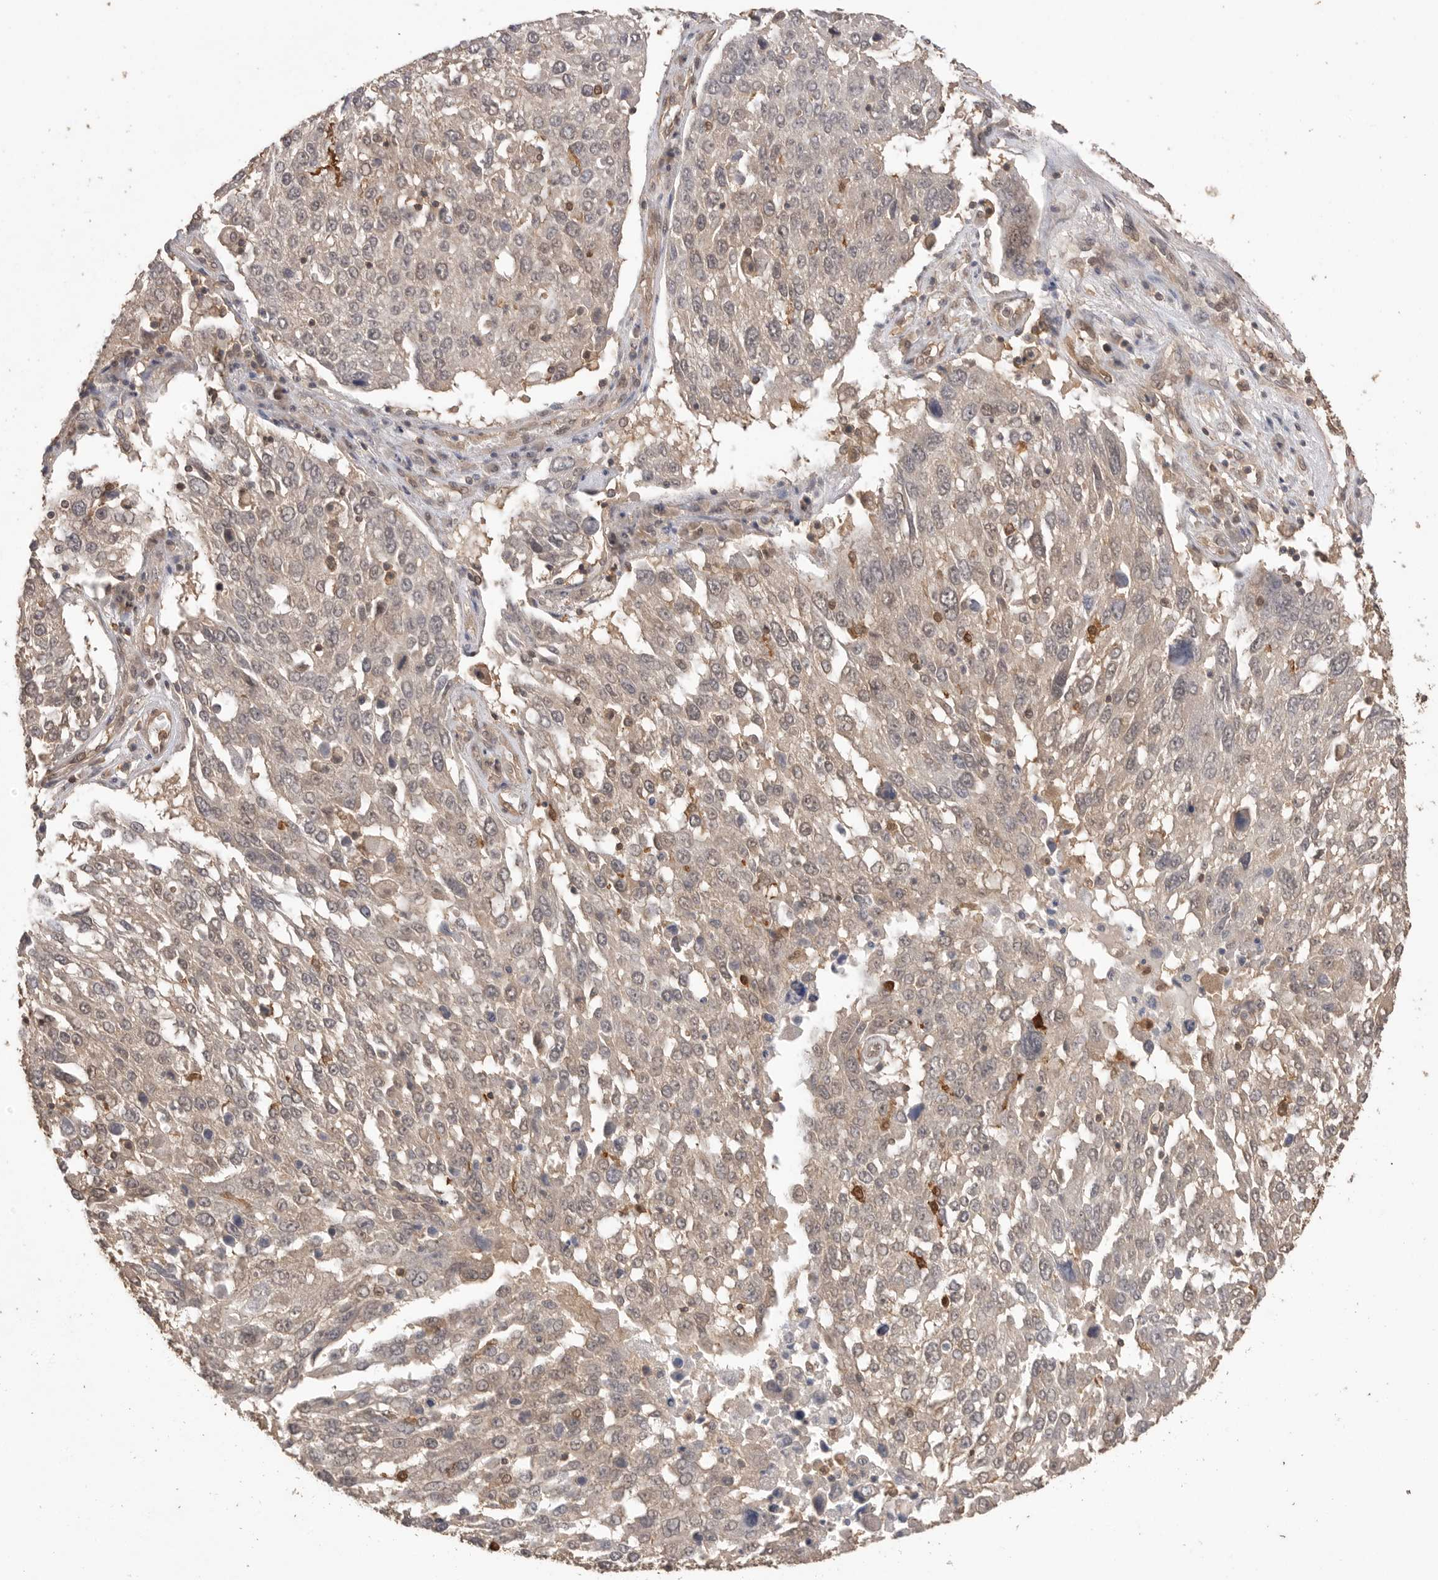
{"staining": {"intensity": "negative", "quantity": "none", "location": "none"}, "tissue": "lung cancer", "cell_type": "Tumor cells", "image_type": "cancer", "snomed": [{"axis": "morphology", "description": "Squamous cell carcinoma, NOS"}, {"axis": "topography", "description": "Lung"}], "caption": "This is an immunohistochemistry image of lung cancer. There is no expression in tumor cells.", "gene": "MAP2K1", "patient": {"sex": "male", "age": 65}}